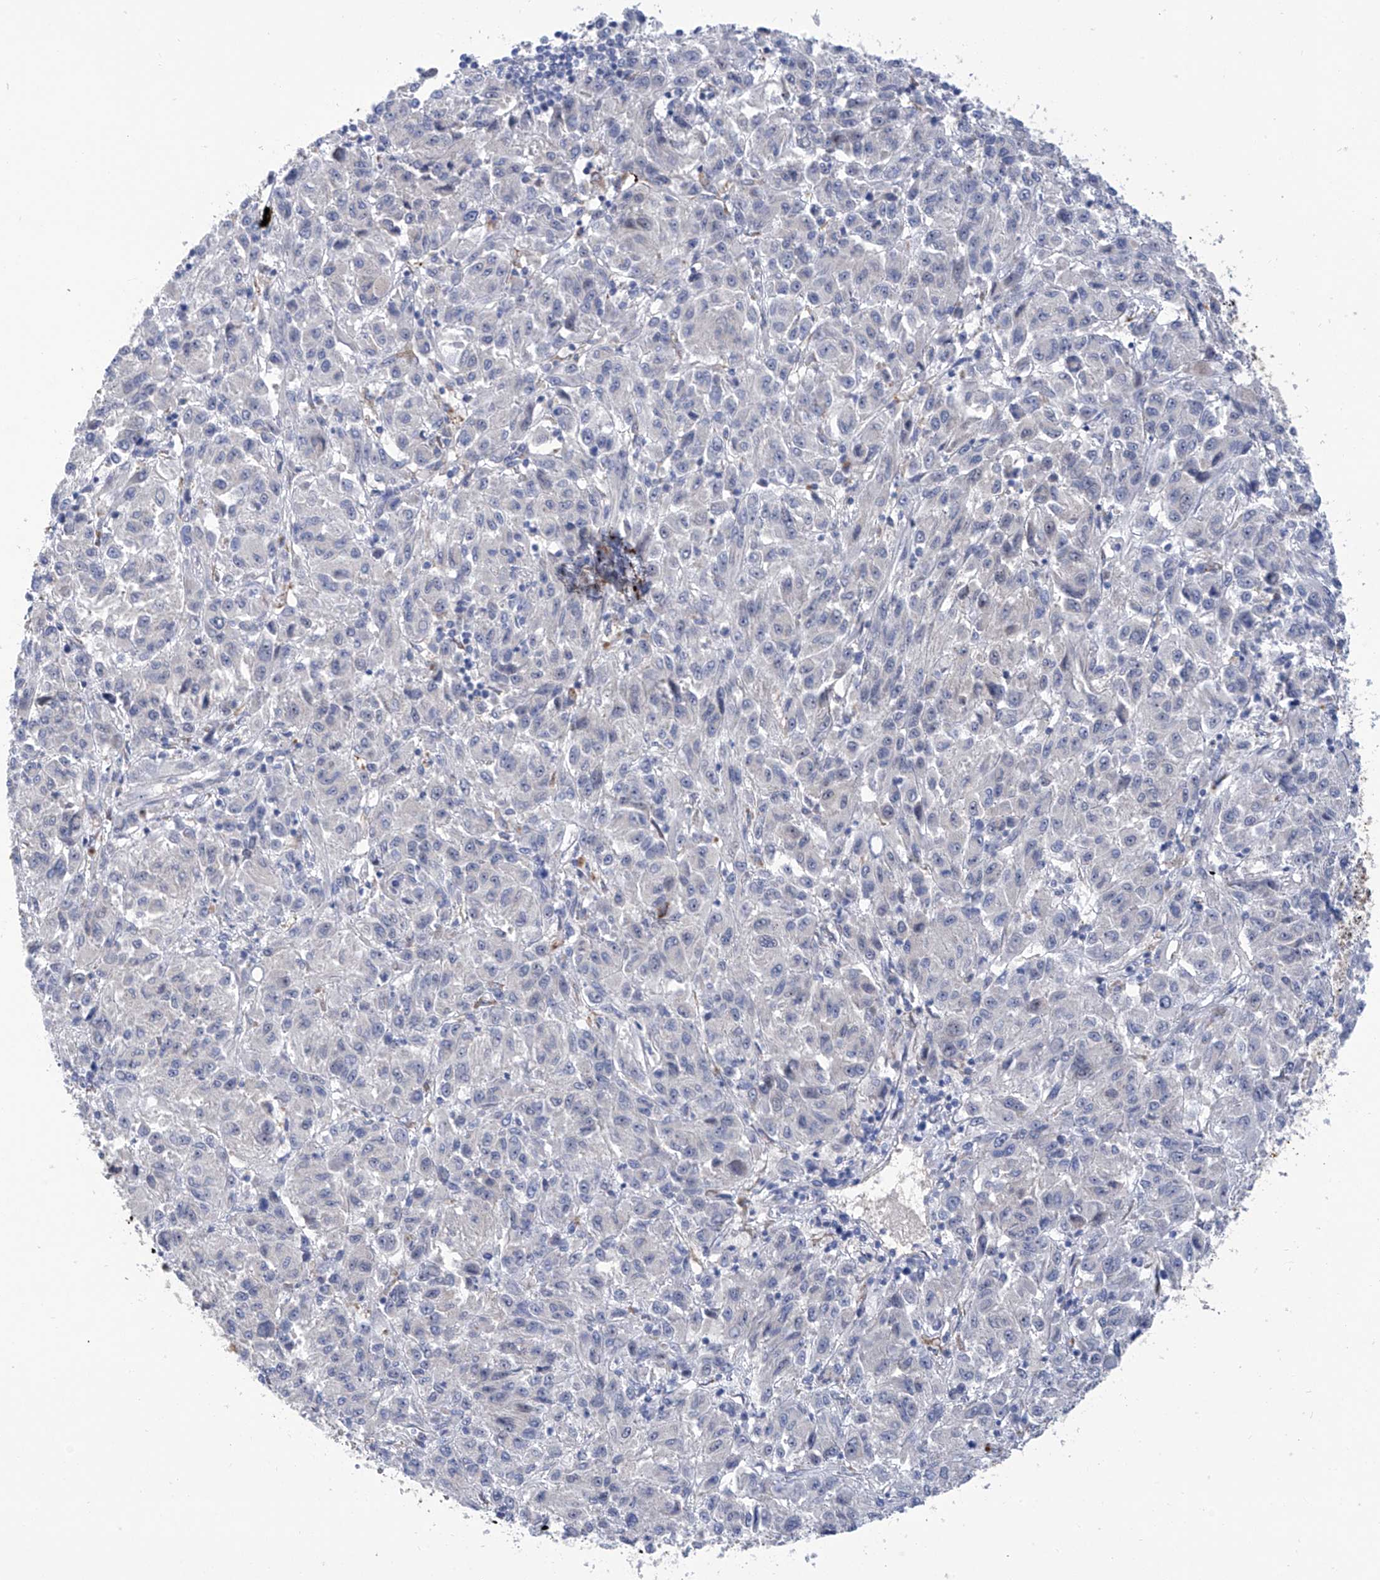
{"staining": {"intensity": "negative", "quantity": "none", "location": "none"}, "tissue": "melanoma", "cell_type": "Tumor cells", "image_type": "cancer", "snomed": [{"axis": "morphology", "description": "Malignant melanoma, Metastatic site"}, {"axis": "topography", "description": "Lung"}], "caption": "This is a image of immunohistochemistry staining of melanoma, which shows no positivity in tumor cells.", "gene": "PHF20", "patient": {"sex": "male", "age": 64}}